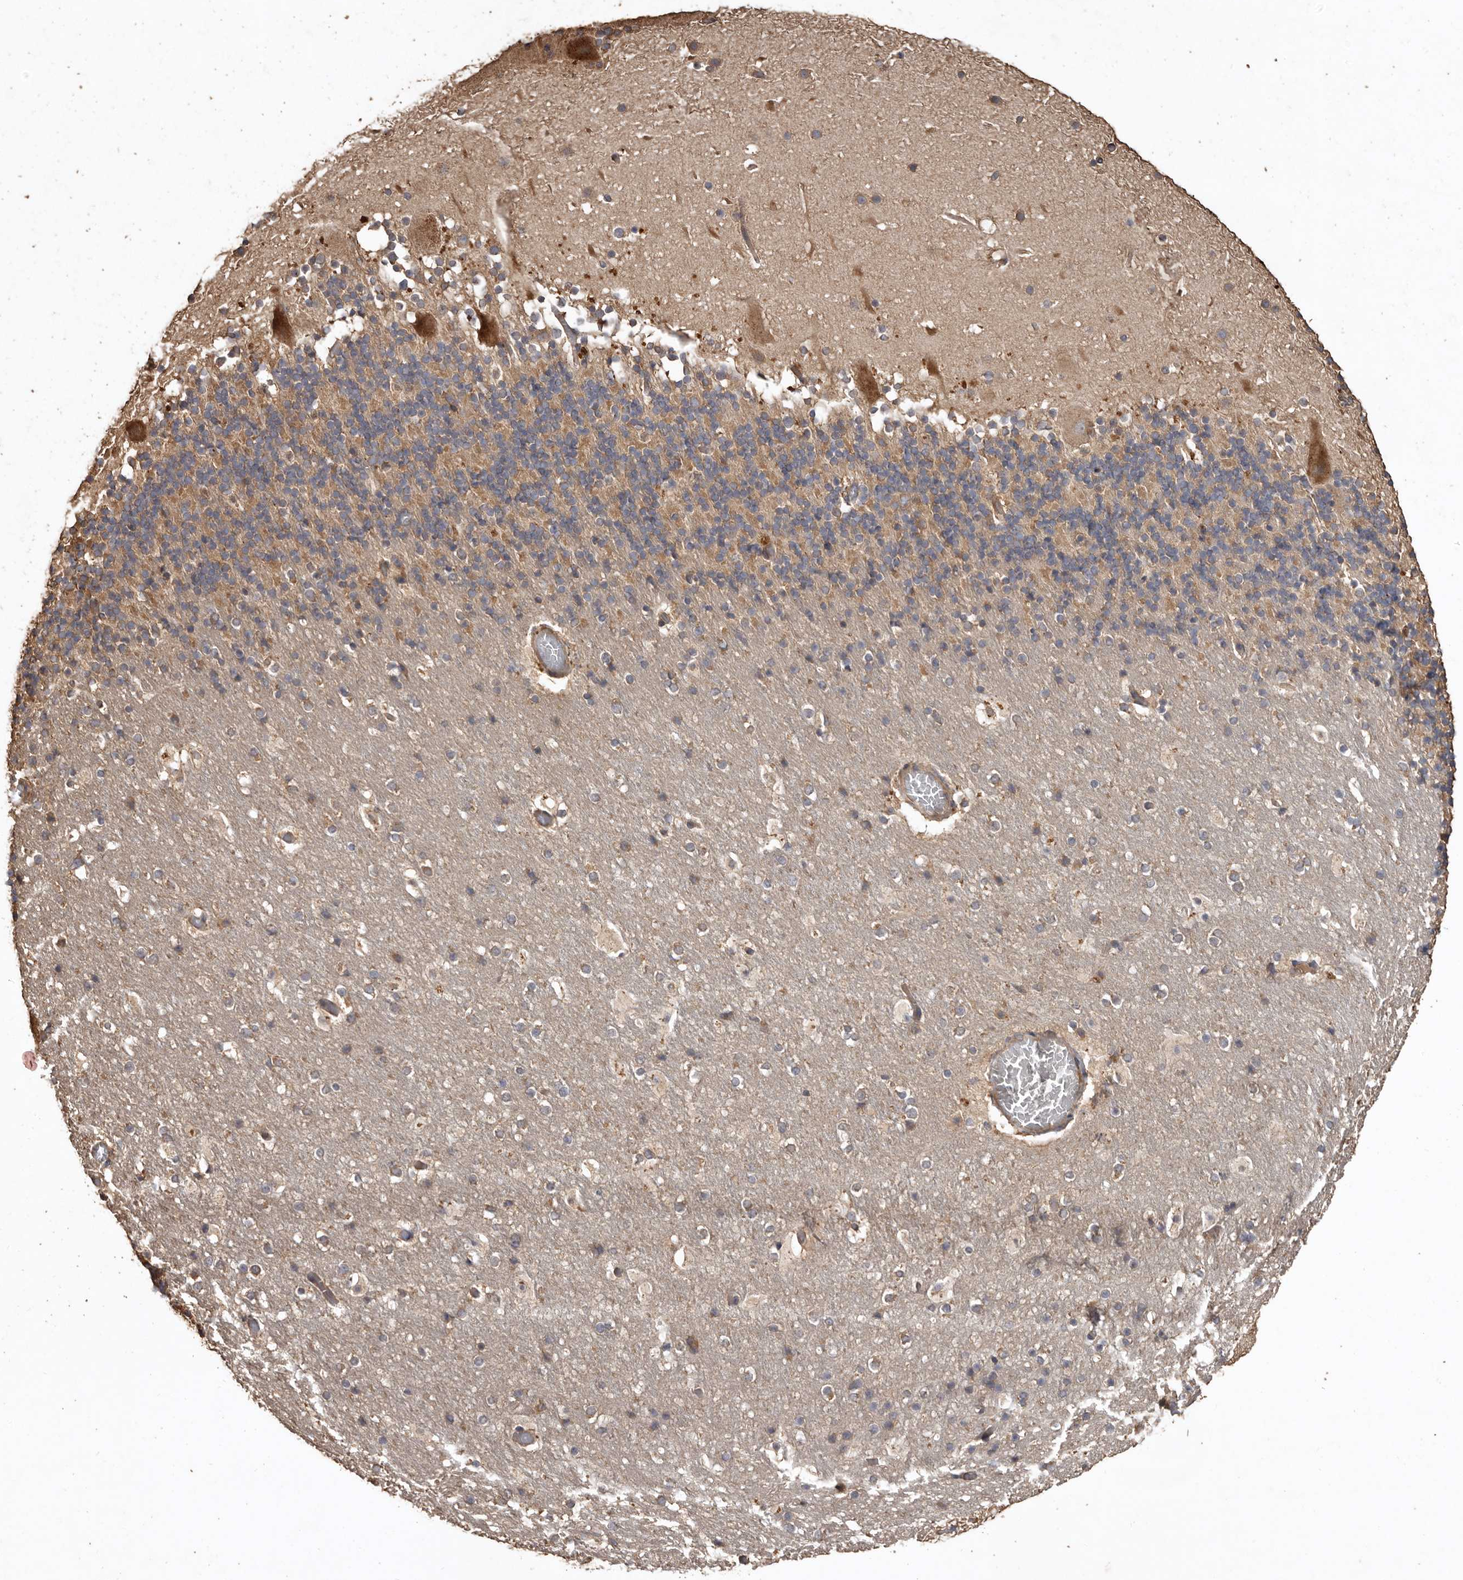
{"staining": {"intensity": "weak", "quantity": "<25%", "location": "cytoplasmic/membranous"}, "tissue": "cerebellum", "cell_type": "Cells in granular layer", "image_type": "normal", "snomed": [{"axis": "morphology", "description": "Normal tissue, NOS"}, {"axis": "topography", "description": "Cerebellum"}], "caption": "Immunohistochemical staining of unremarkable cerebellum shows no significant expression in cells in granular layer.", "gene": "FLCN", "patient": {"sex": "male", "age": 57}}